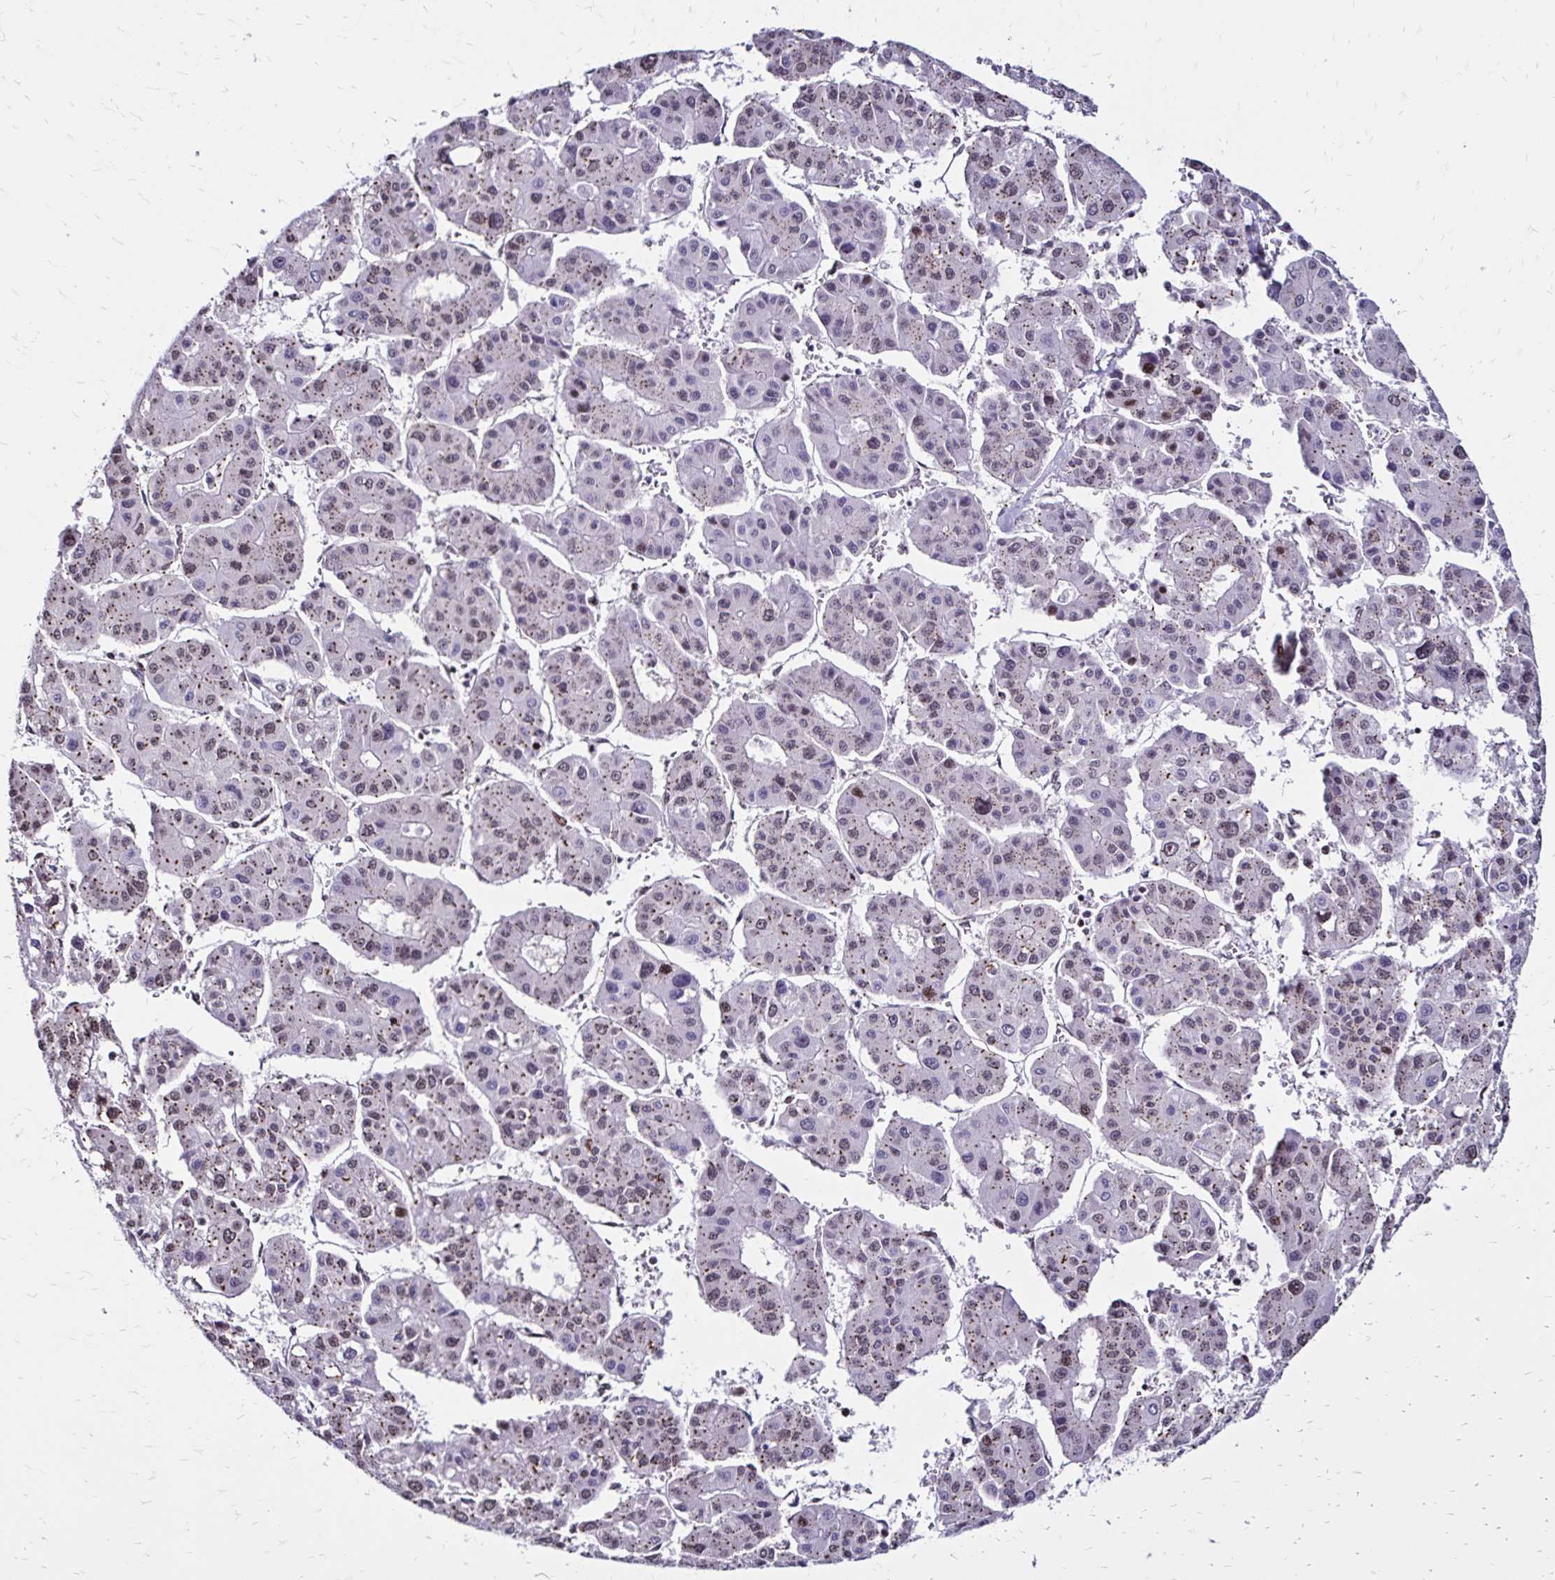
{"staining": {"intensity": "weak", "quantity": ">75%", "location": "cytoplasmic/membranous"}, "tissue": "liver cancer", "cell_type": "Tumor cells", "image_type": "cancer", "snomed": [{"axis": "morphology", "description": "Carcinoma, Hepatocellular, NOS"}, {"axis": "topography", "description": "Liver"}], "caption": "This histopathology image exhibits immunohistochemistry (IHC) staining of hepatocellular carcinoma (liver), with low weak cytoplasmic/membranous staining in approximately >75% of tumor cells.", "gene": "TOB1", "patient": {"sex": "male", "age": 73}}